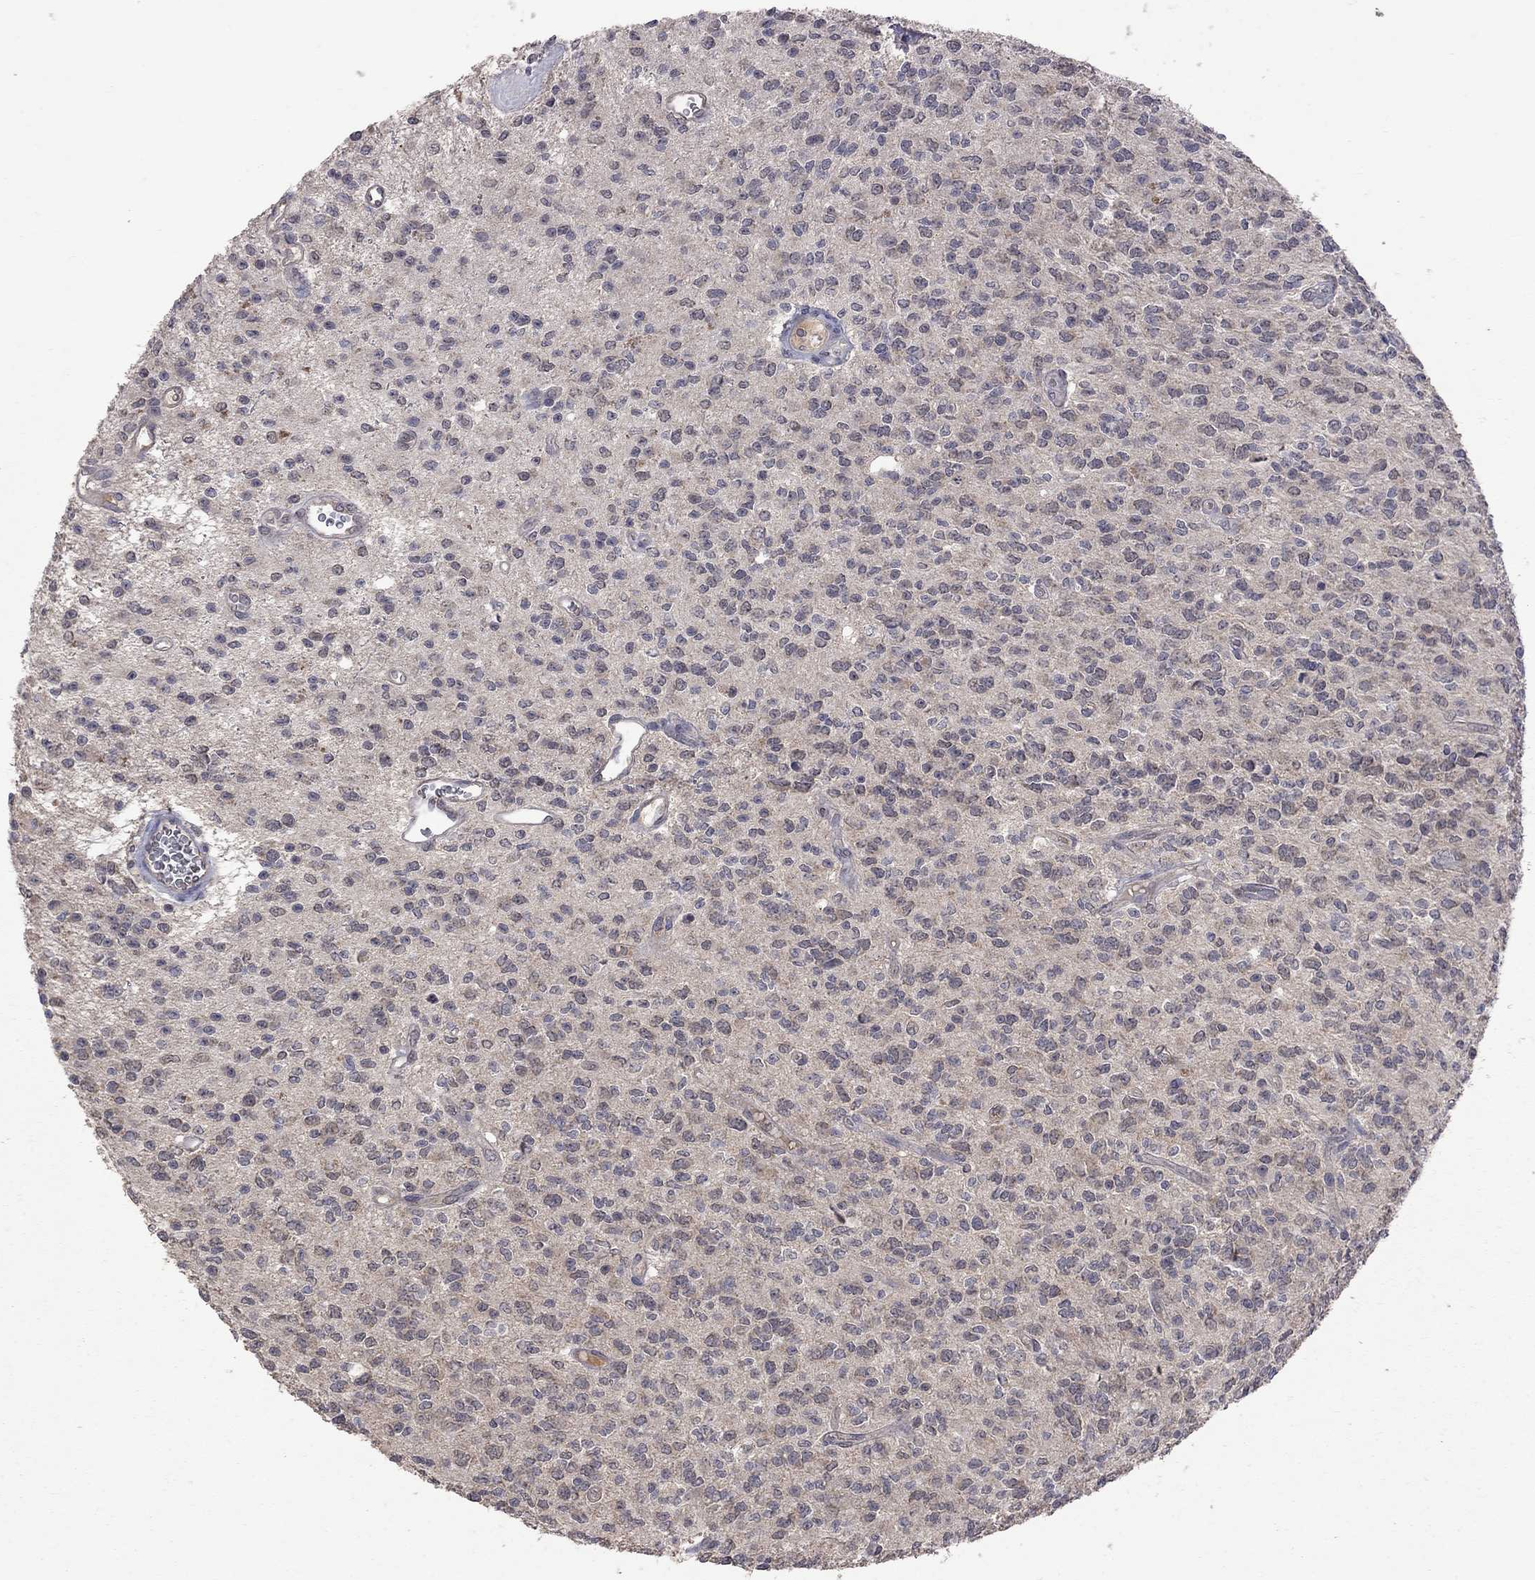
{"staining": {"intensity": "negative", "quantity": "none", "location": "none"}, "tissue": "glioma", "cell_type": "Tumor cells", "image_type": "cancer", "snomed": [{"axis": "morphology", "description": "Glioma, malignant, Low grade"}, {"axis": "topography", "description": "Brain"}], "caption": "Immunohistochemistry (IHC) micrograph of human glioma stained for a protein (brown), which demonstrates no expression in tumor cells.", "gene": "HTR6", "patient": {"sex": "female", "age": 45}}